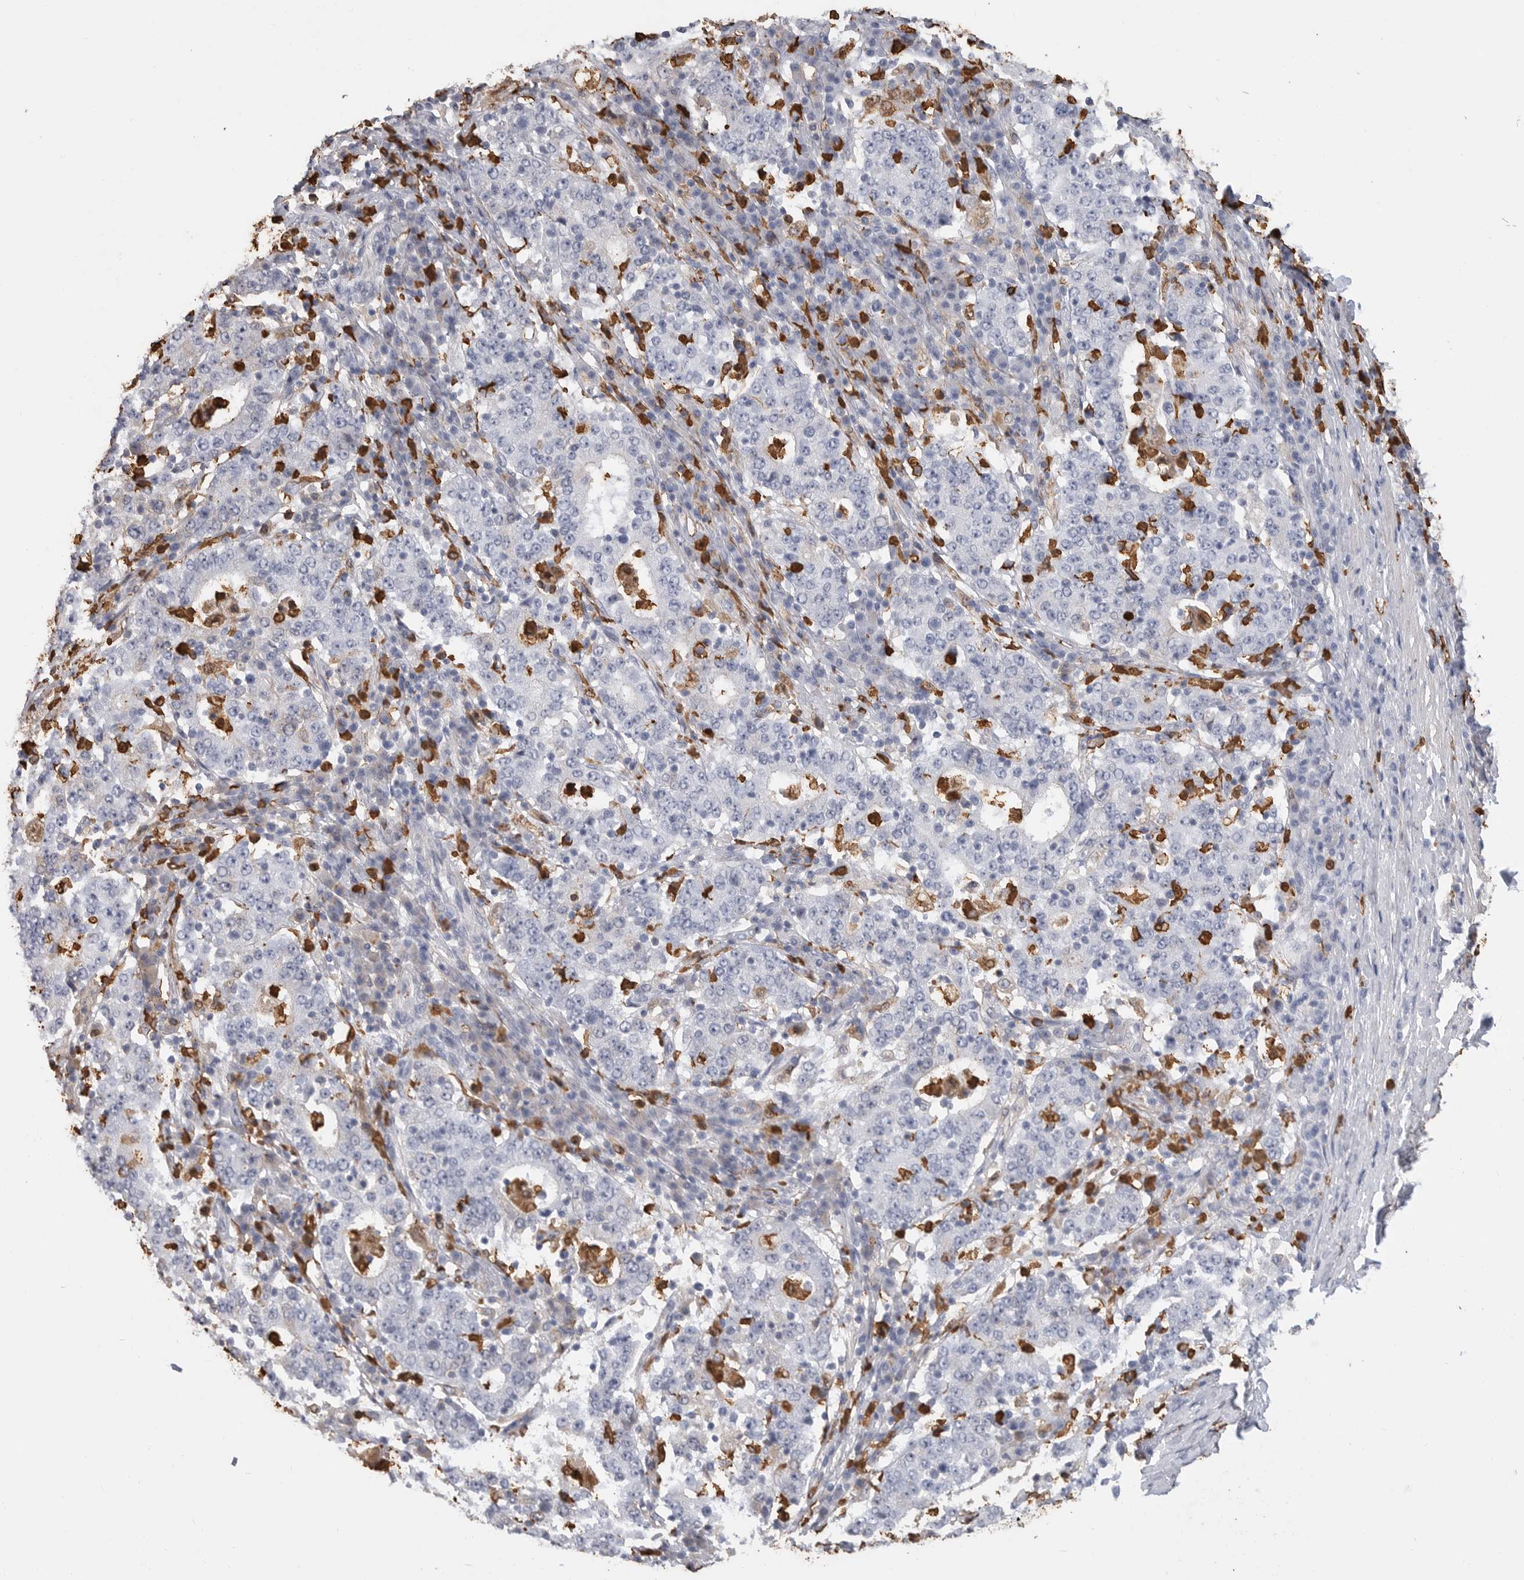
{"staining": {"intensity": "negative", "quantity": "none", "location": "none"}, "tissue": "stomach cancer", "cell_type": "Tumor cells", "image_type": "cancer", "snomed": [{"axis": "morphology", "description": "Adenocarcinoma, NOS"}, {"axis": "topography", "description": "Stomach"}], "caption": "Micrograph shows no significant protein expression in tumor cells of stomach cancer.", "gene": "CYB561D1", "patient": {"sex": "male", "age": 59}}